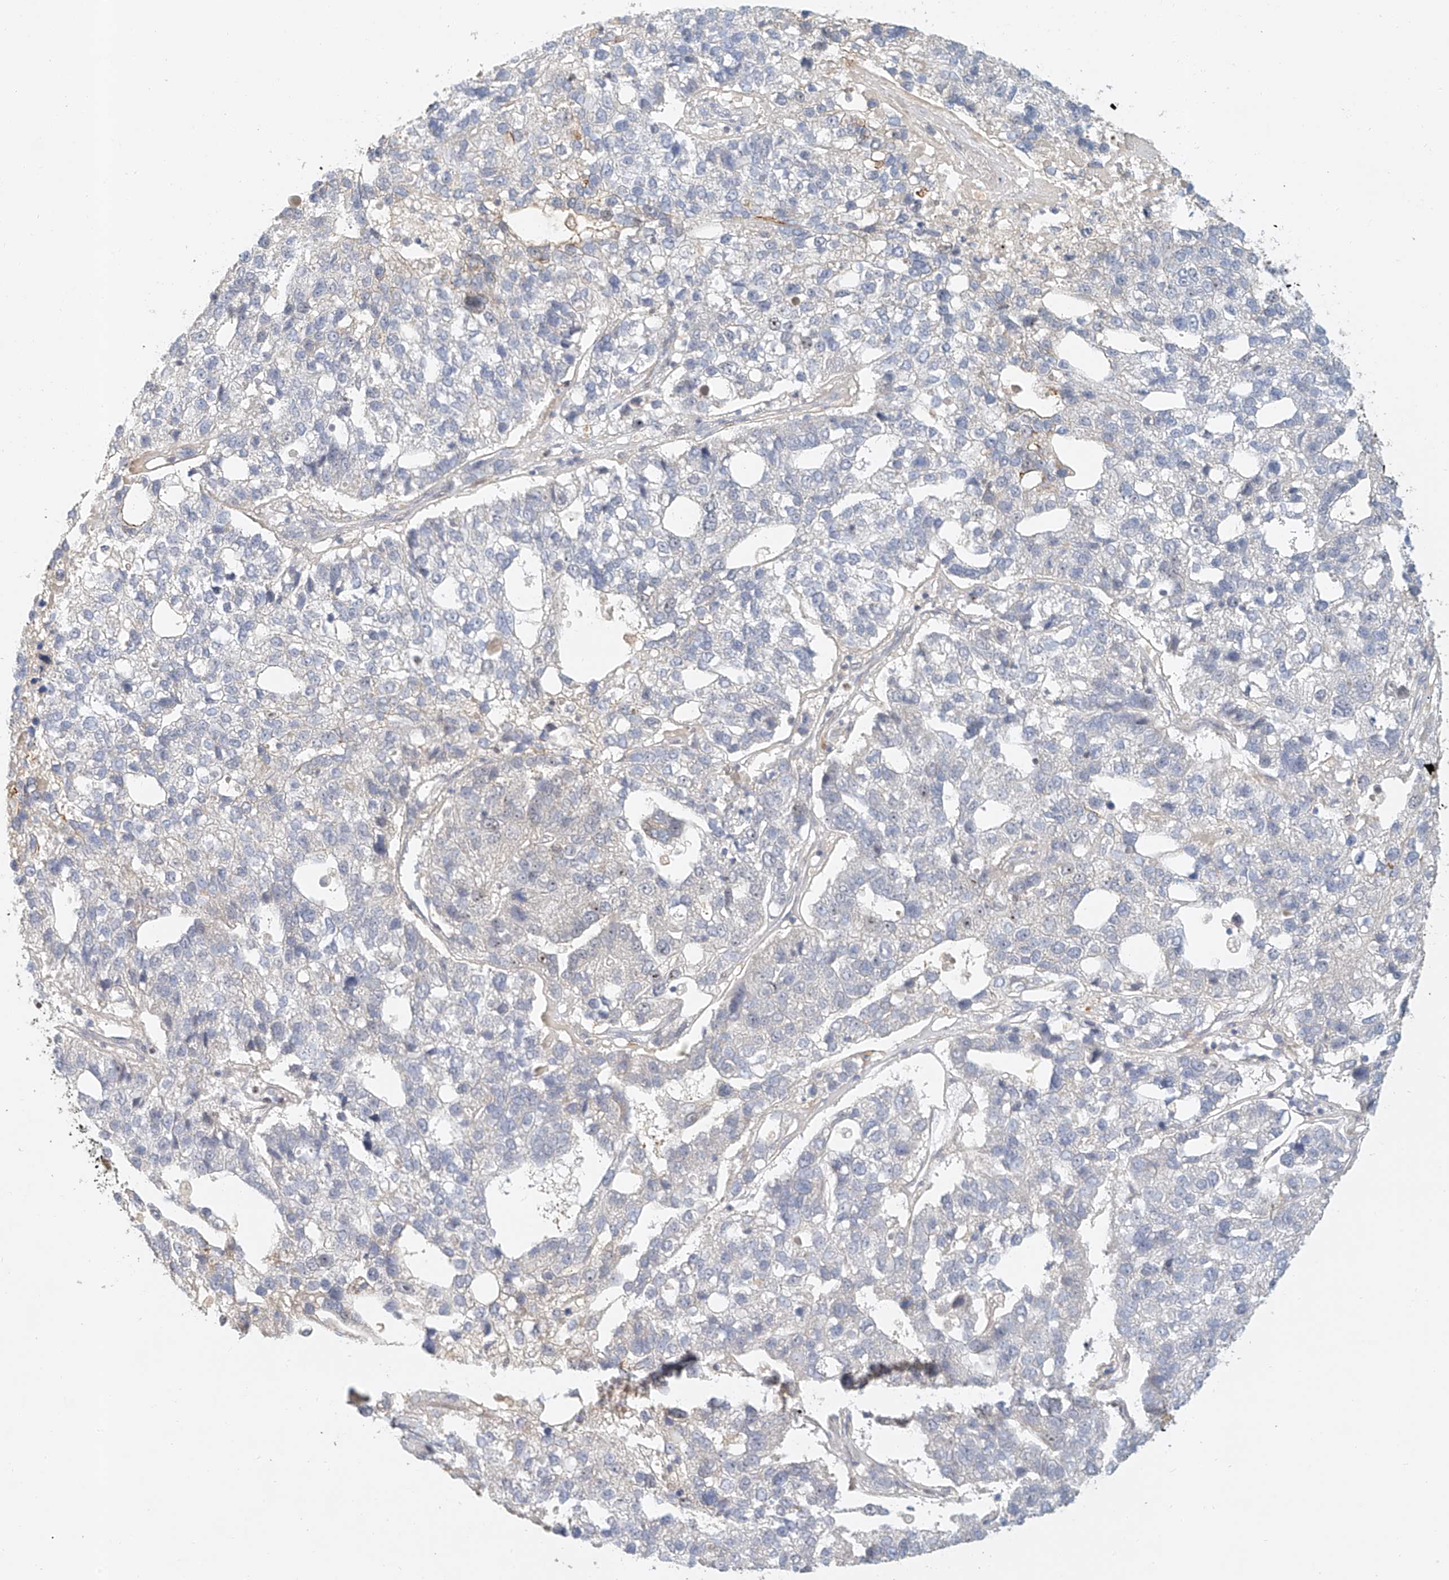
{"staining": {"intensity": "negative", "quantity": "none", "location": "none"}, "tissue": "pancreatic cancer", "cell_type": "Tumor cells", "image_type": "cancer", "snomed": [{"axis": "morphology", "description": "Adenocarcinoma, NOS"}, {"axis": "topography", "description": "Pancreas"}], "caption": "Pancreatic cancer (adenocarcinoma) stained for a protein using IHC exhibits no positivity tumor cells.", "gene": "CXorf58", "patient": {"sex": "female", "age": 61}}